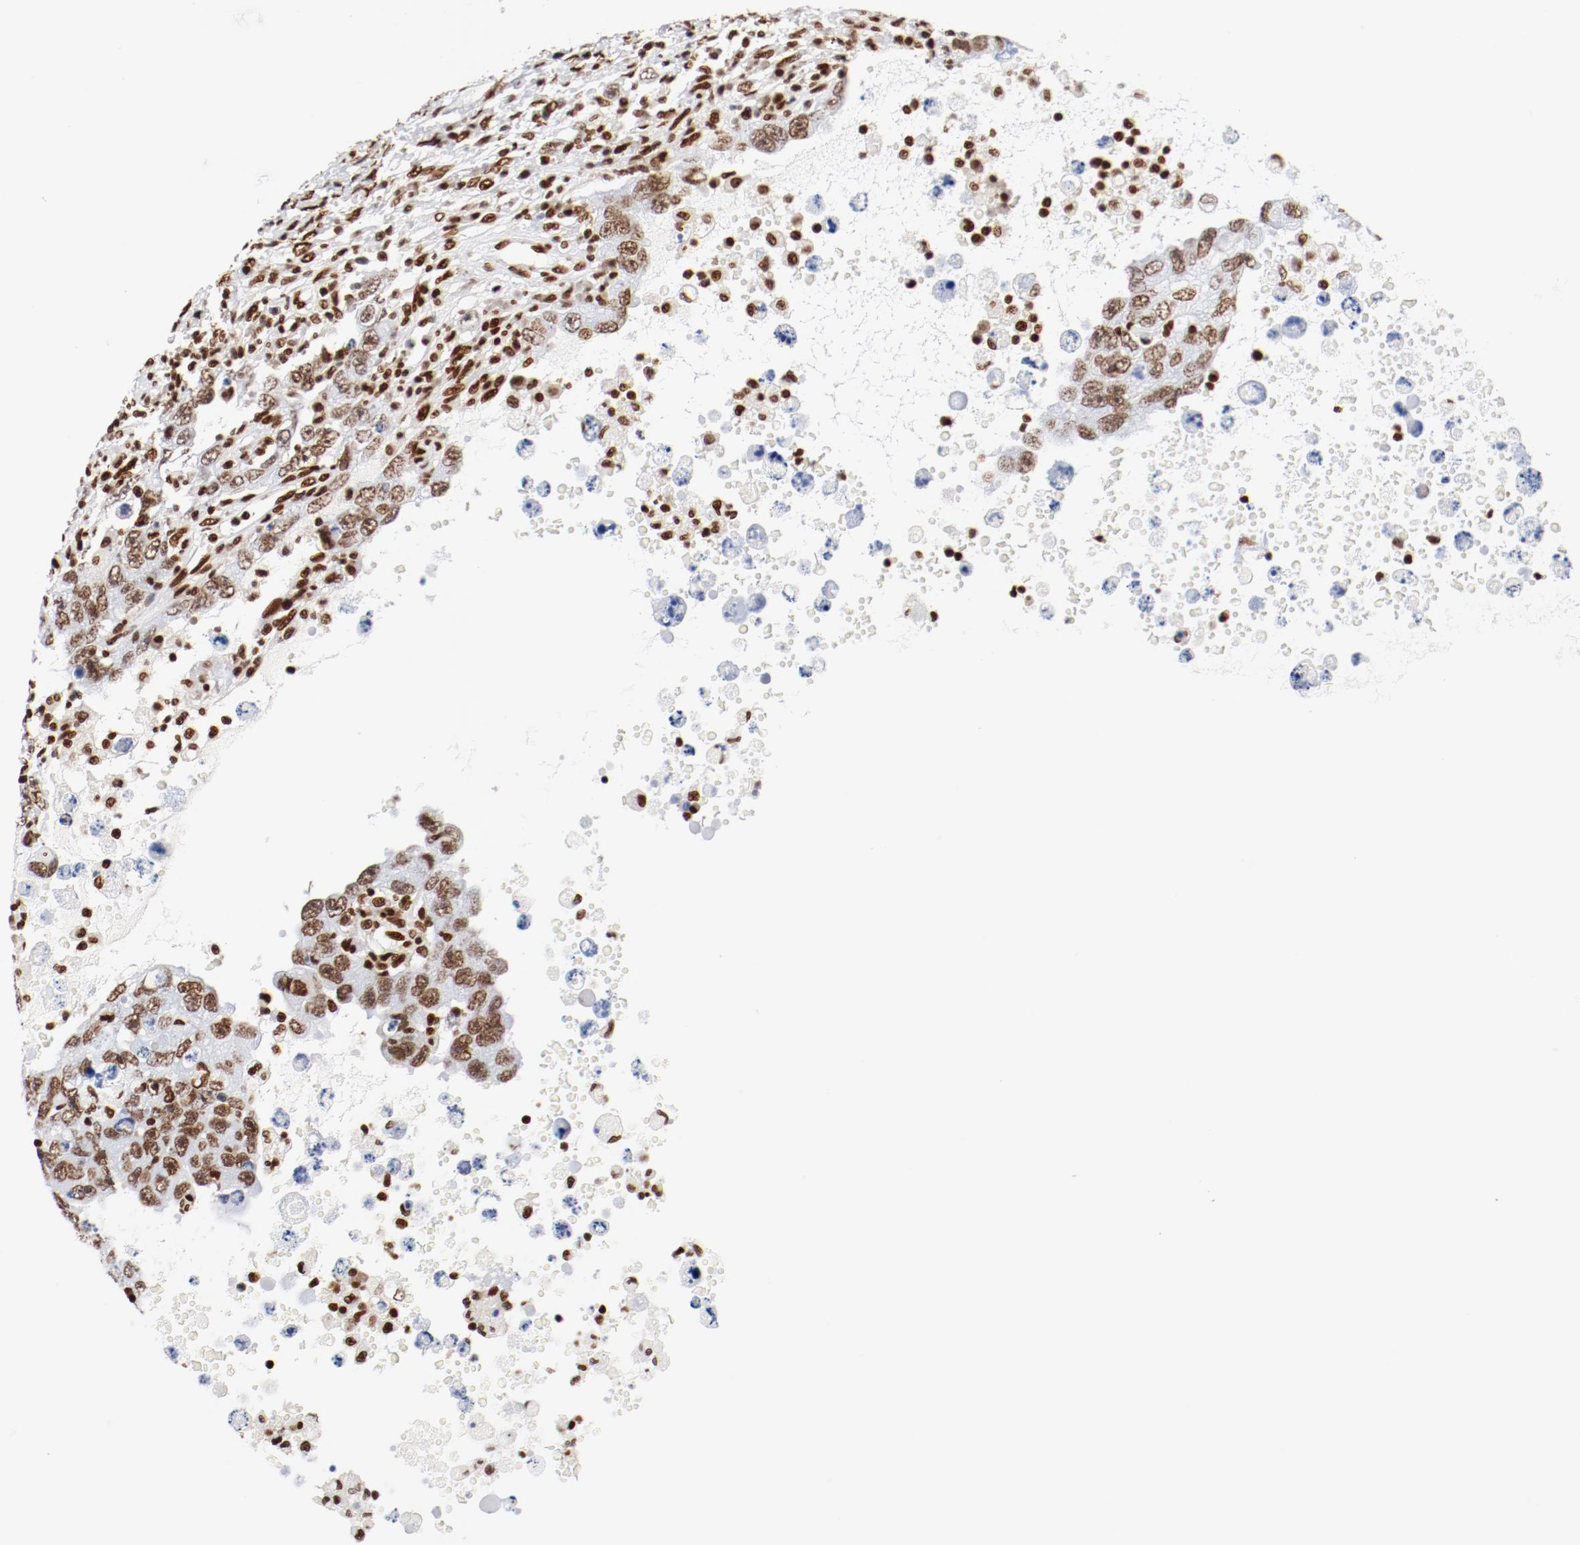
{"staining": {"intensity": "moderate", "quantity": ">75%", "location": "nuclear"}, "tissue": "testis cancer", "cell_type": "Tumor cells", "image_type": "cancer", "snomed": [{"axis": "morphology", "description": "Carcinoma, Embryonal, NOS"}, {"axis": "topography", "description": "Testis"}], "caption": "Protein staining by immunohistochemistry (IHC) displays moderate nuclear expression in about >75% of tumor cells in testis cancer. The staining is performed using DAB (3,3'-diaminobenzidine) brown chromogen to label protein expression. The nuclei are counter-stained blue using hematoxylin.", "gene": "CTBP1", "patient": {"sex": "male", "age": 26}}